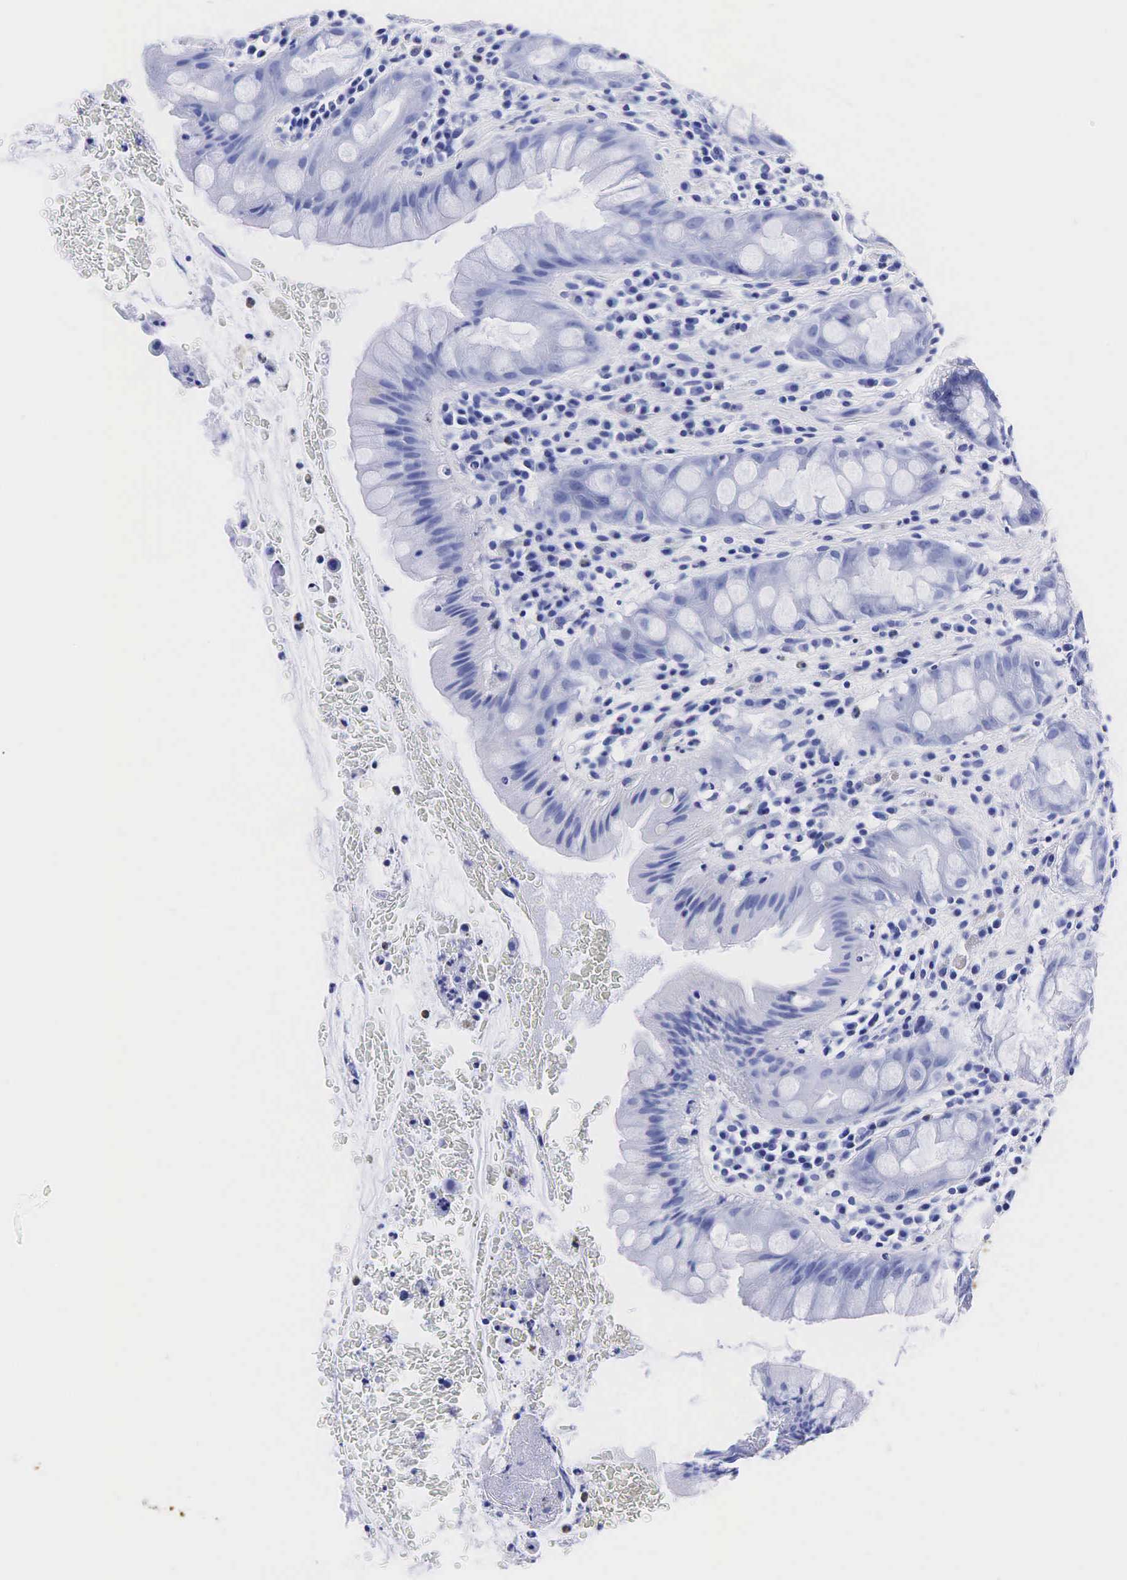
{"staining": {"intensity": "negative", "quantity": "none", "location": "none"}, "tissue": "rectum", "cell_type": "Glandular cells", "image_type": "normal", "snomed": [{"axis": "morphology", "description": "Normal tissue, NOS"}, {"axis": "topography", "description": "Rectum"}], "caption": "A high-resolution micrograph shows immunohistochemistry staining of benign rectum, which displays no significant expression in glandular cells. (DAB immunohistochemistry (IHC), high magnification).", "gene": "ACP3", "patient": {"sex": "male", "age": 65}}